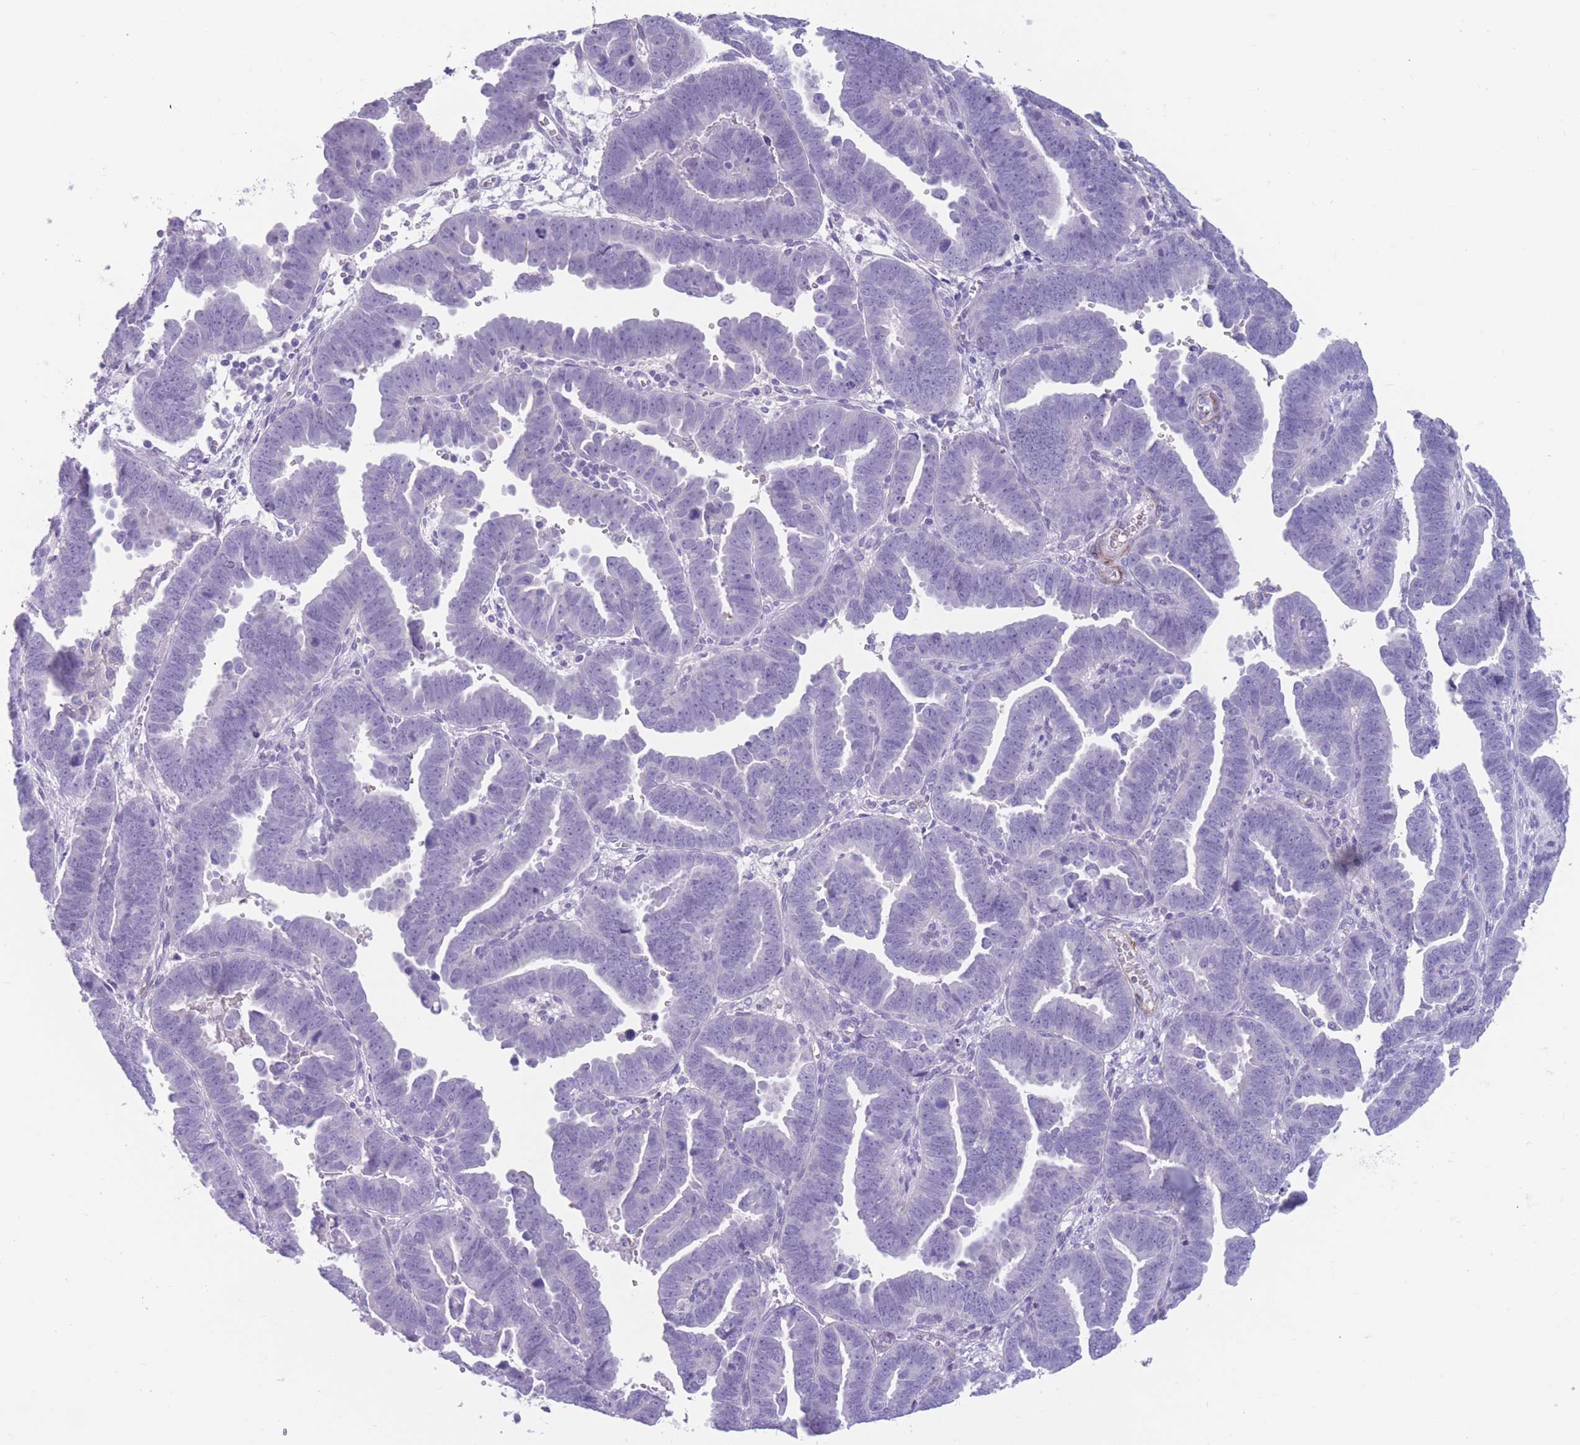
{"staining": {"intensity": "negative", "quantity": "none", "location": "none"}, "tissue": "endometrial cancer", "cell_type": "Tumor cells", "image_type": "cancer", "snomed": [{"axis": "morphology", "description": "Adenocarcinoma, NOS"}, {"axis": "topography", "description": "Endometrium"}], "caption": "Micrograph shows no protein staining in tumor cells of endometrial cancer (adenocarcinoma) tissue. Brightfield microscopy of IHC stained with DAB (brown) and hematoxylin (blue), captured at high magnification.", "gene": "DPYD", "patient": {"sex": "female", "age": 75}}